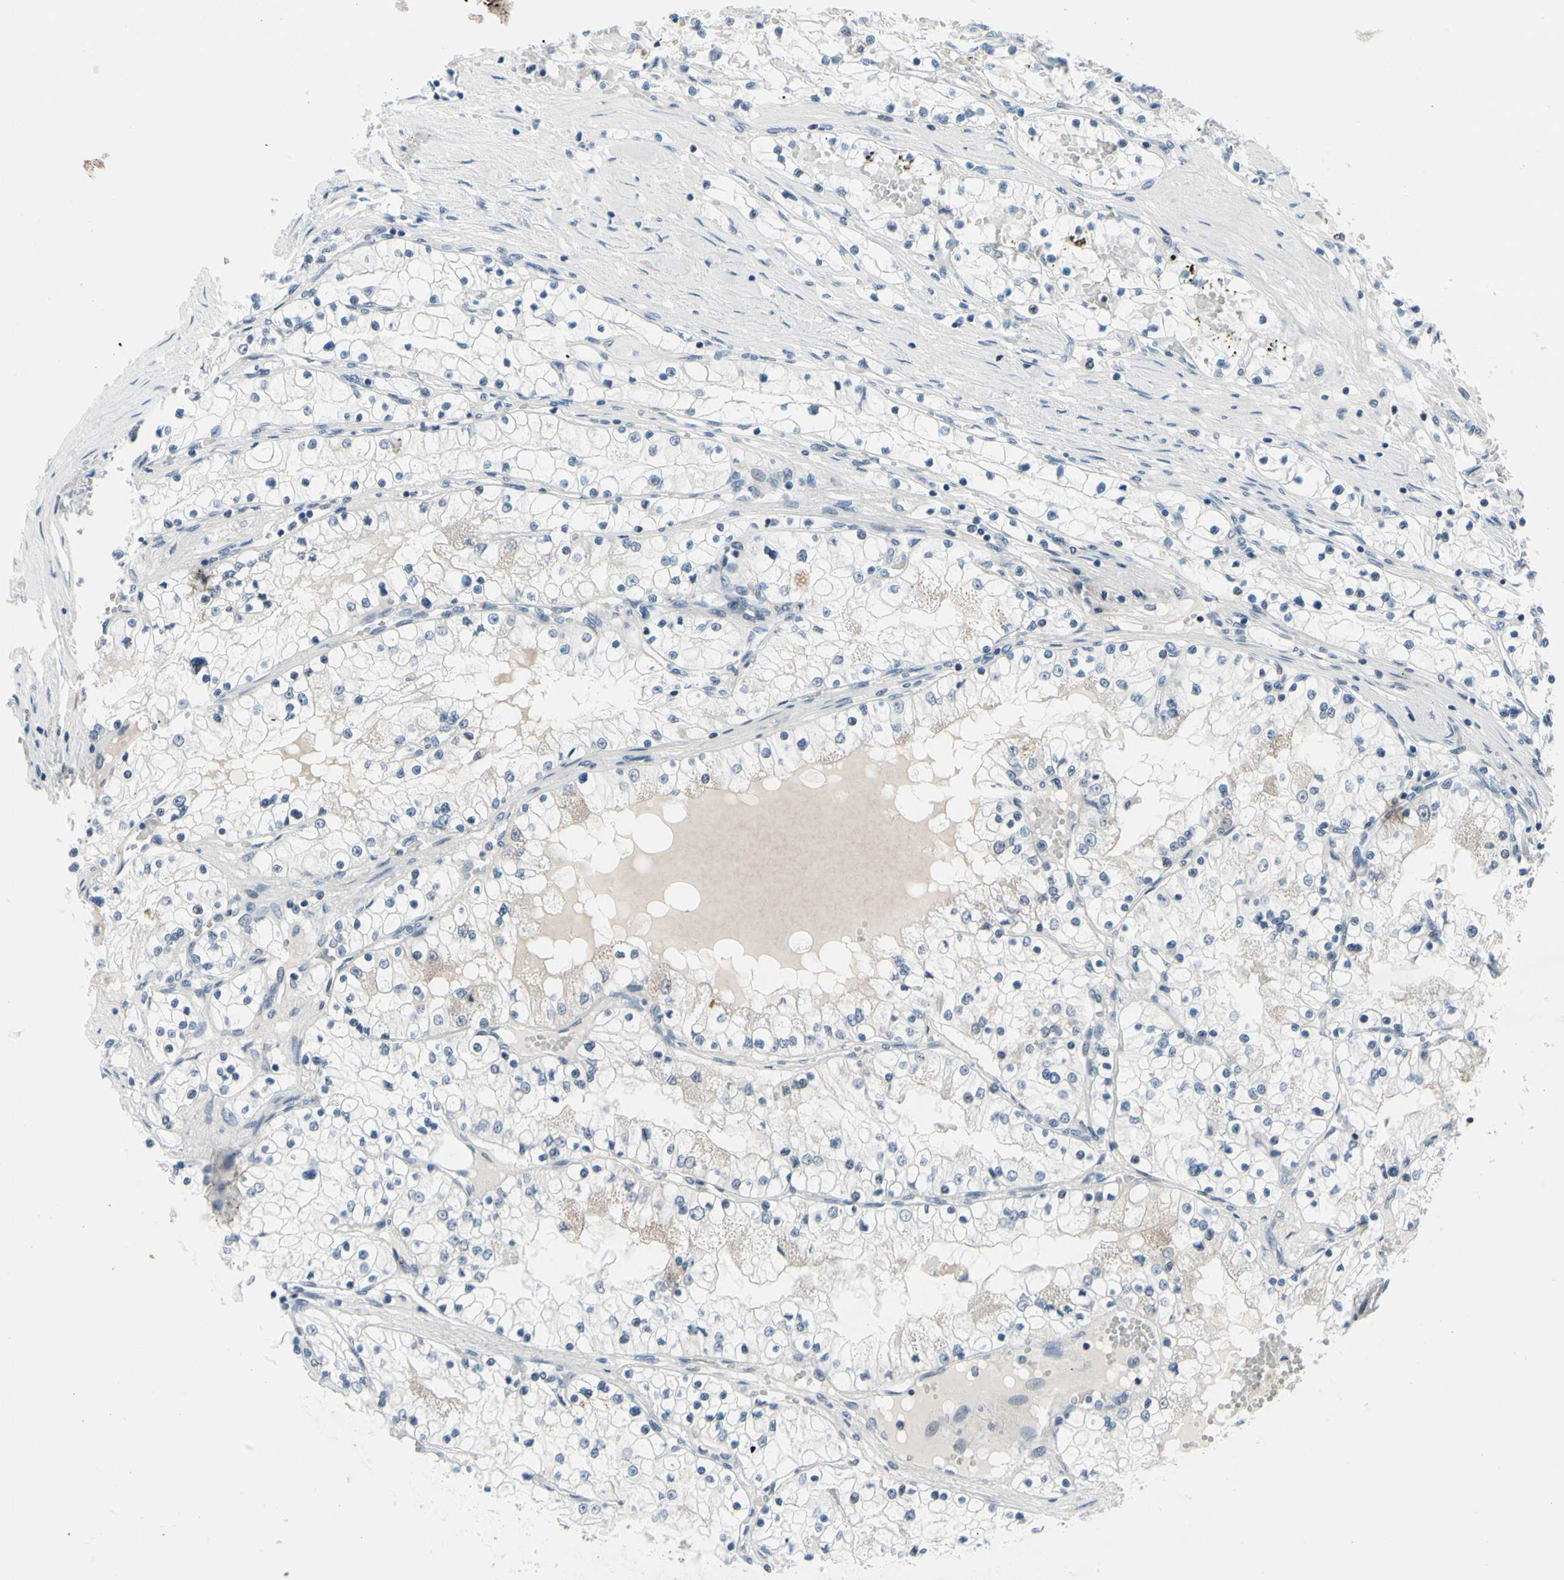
{"staining": {"intensity": "negative", "quantity": "none", "location": "none"}, "tissue": "renal cancer", "cell_type": "Tumor cells", "image_type": "cancer", "snomed": [{"axis": "morphology", "description": "Adenocarcinoma, NOS"}, {"axis": "topography", "description": "Kidney"}], "caption": "Tumor cells are negative for brown protein staining in adenocarcinoma (renal).", "gene": "TXN", "patient": {"sex": "male", "age": 68}}